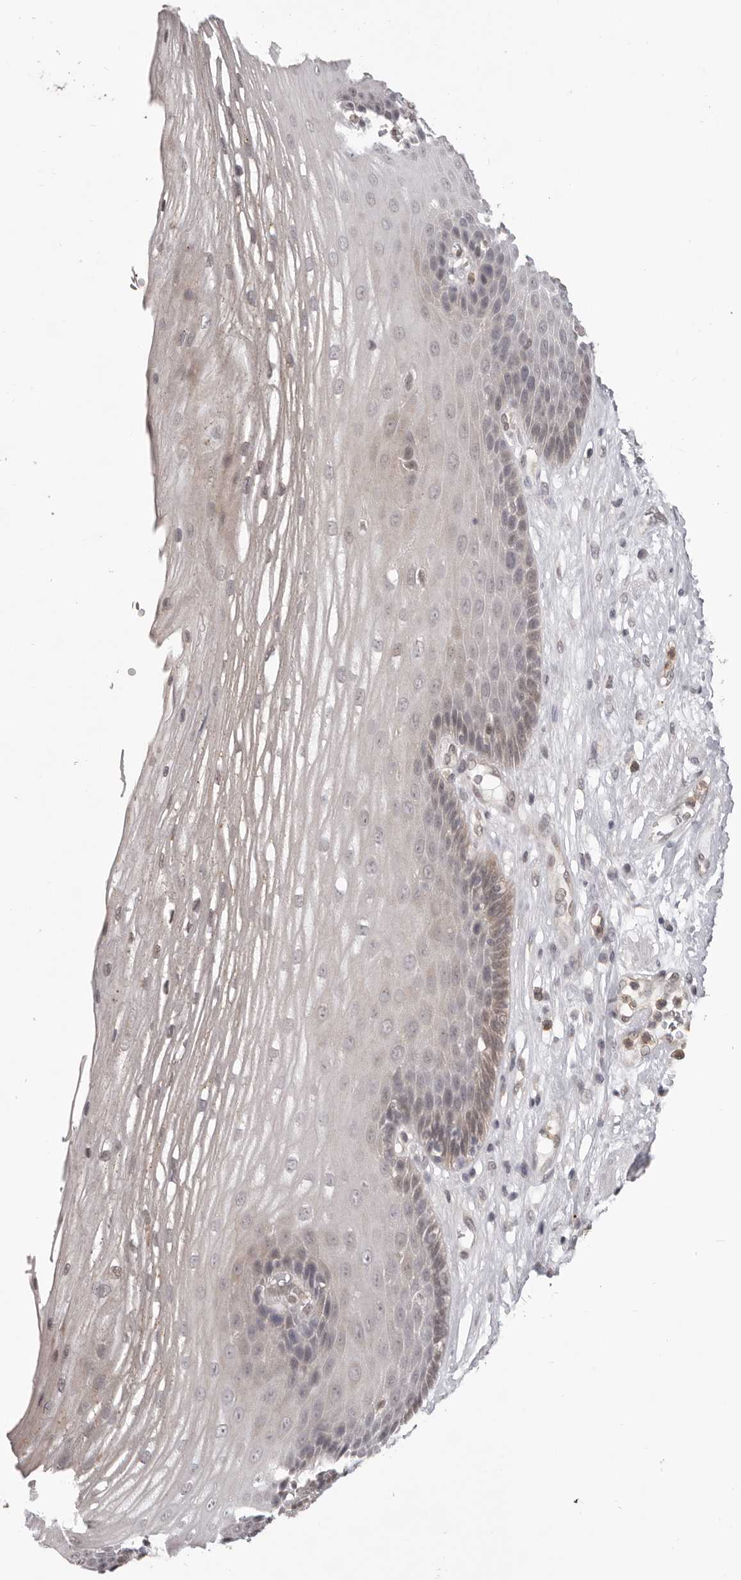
{"staining": {"intensity": "weak", "quantity": "<25%", "location": "cytoplasmic/membranous,nuclear"}, "tissue": "esophagus", "cell_type": "Squamous epithelial cells", "image_type": "normal", "snomed": [{"axis": "morphology", "description": "Normal tissue, NOS"}, {"axis": "topography", "description": "Esophagus"}], "caption": "Squamous epithelial cells show no significant positivity in unremarkable esophagus. (DAB (3,3'-diaminobenzidine) immunohistochemistry visualized using brightfield microscopy, high magnification).", "gene": "RNF2", "patient": {"sex": "male", "age": 62}}